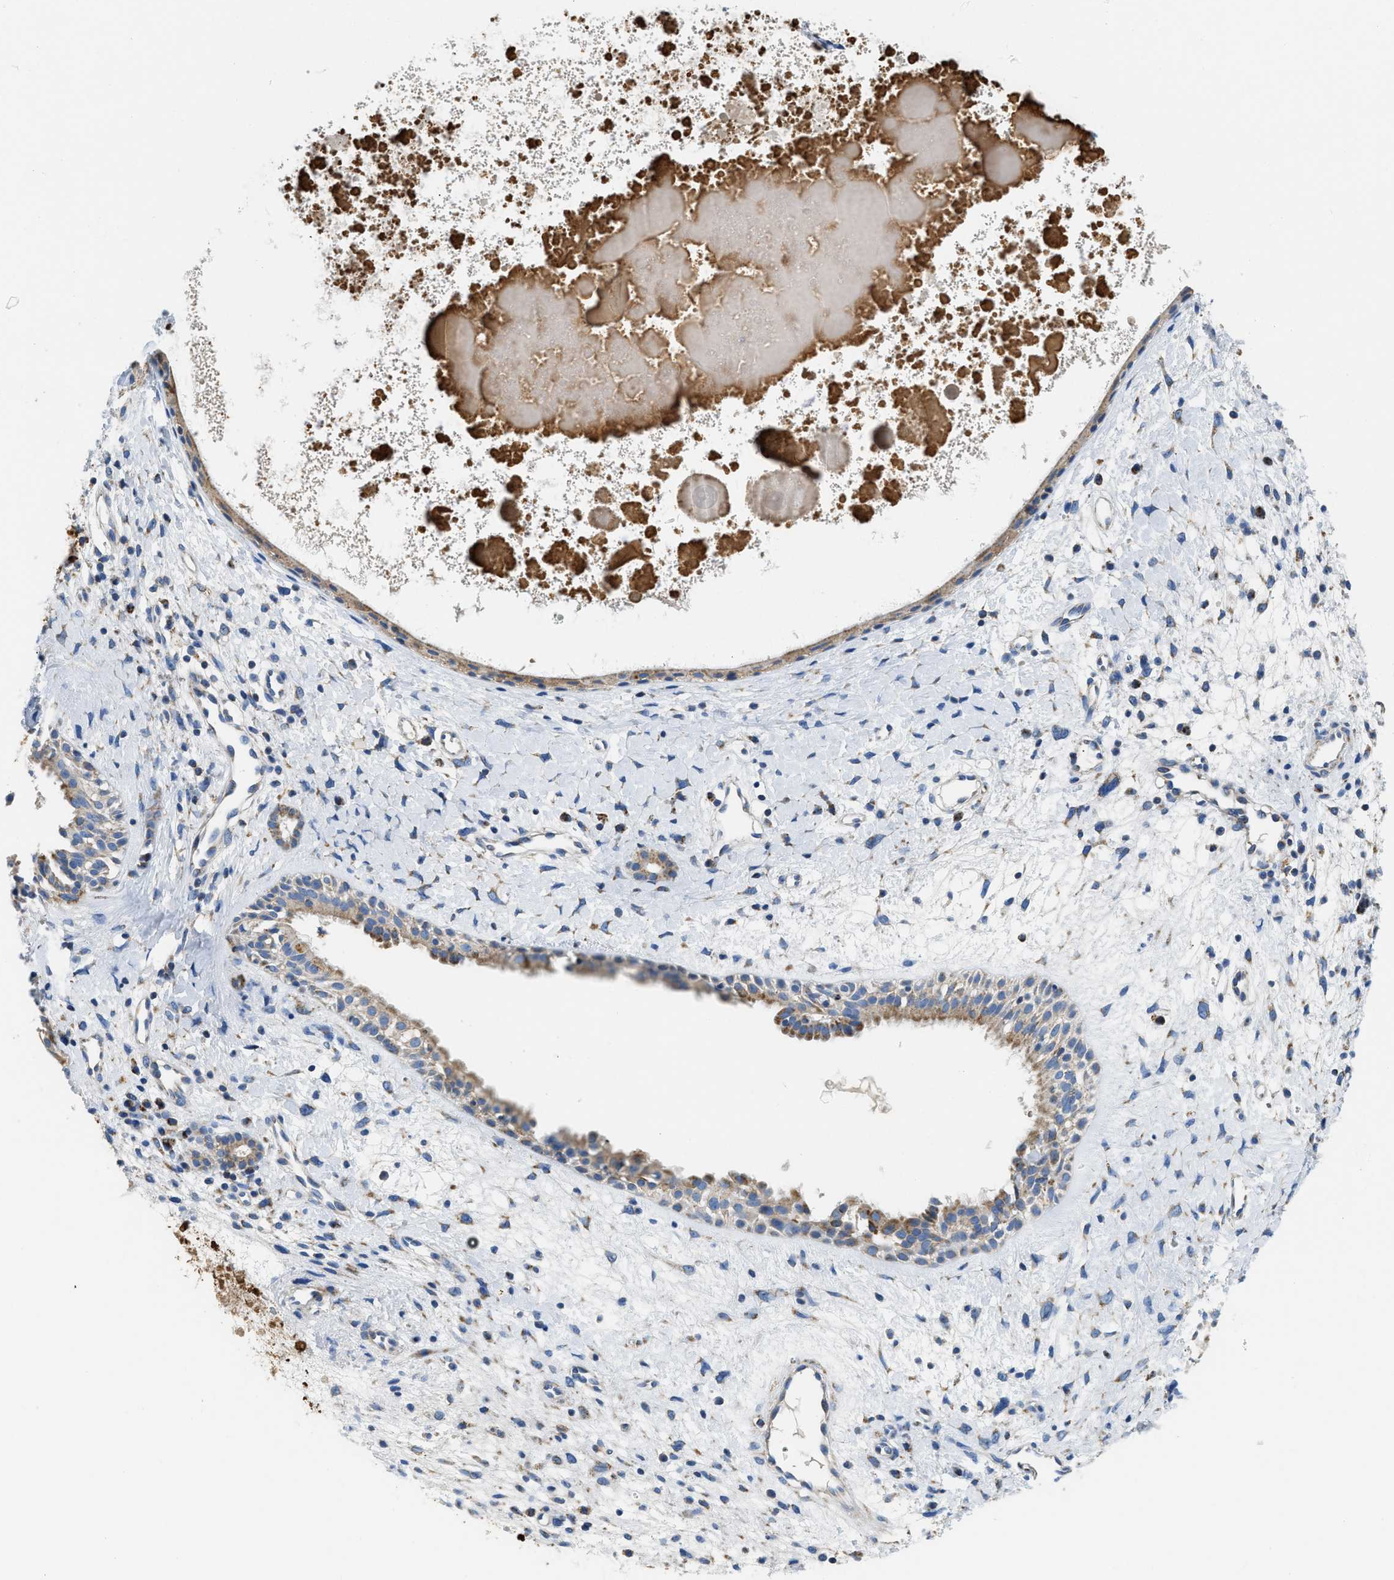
{"staining": {"intensity": "moderate", "quantity": ">75%", "location": "cytoplasmic/membranous"}, "tissue": "nasopharynx", "cell_type": "Respiratory epithelial cells", "image_type": "normal", "snomed": [{"axis": "morphology", "description": "Normal tissue, NOS"}, {"axis": "topography", "description": "Nasopharynx"}], "caption": "Protein staining exhibits moderate cytoplasmic/membranous staining in about >75% of respiratory epithelial cells in benign nasopharynx. Using DAB (brown) and hematoxylin (blue) stains, captured at high magnification using brightfield microscopy.", "gene": "SLC25A13", "patient": {"sex": "male", "age": 22}}